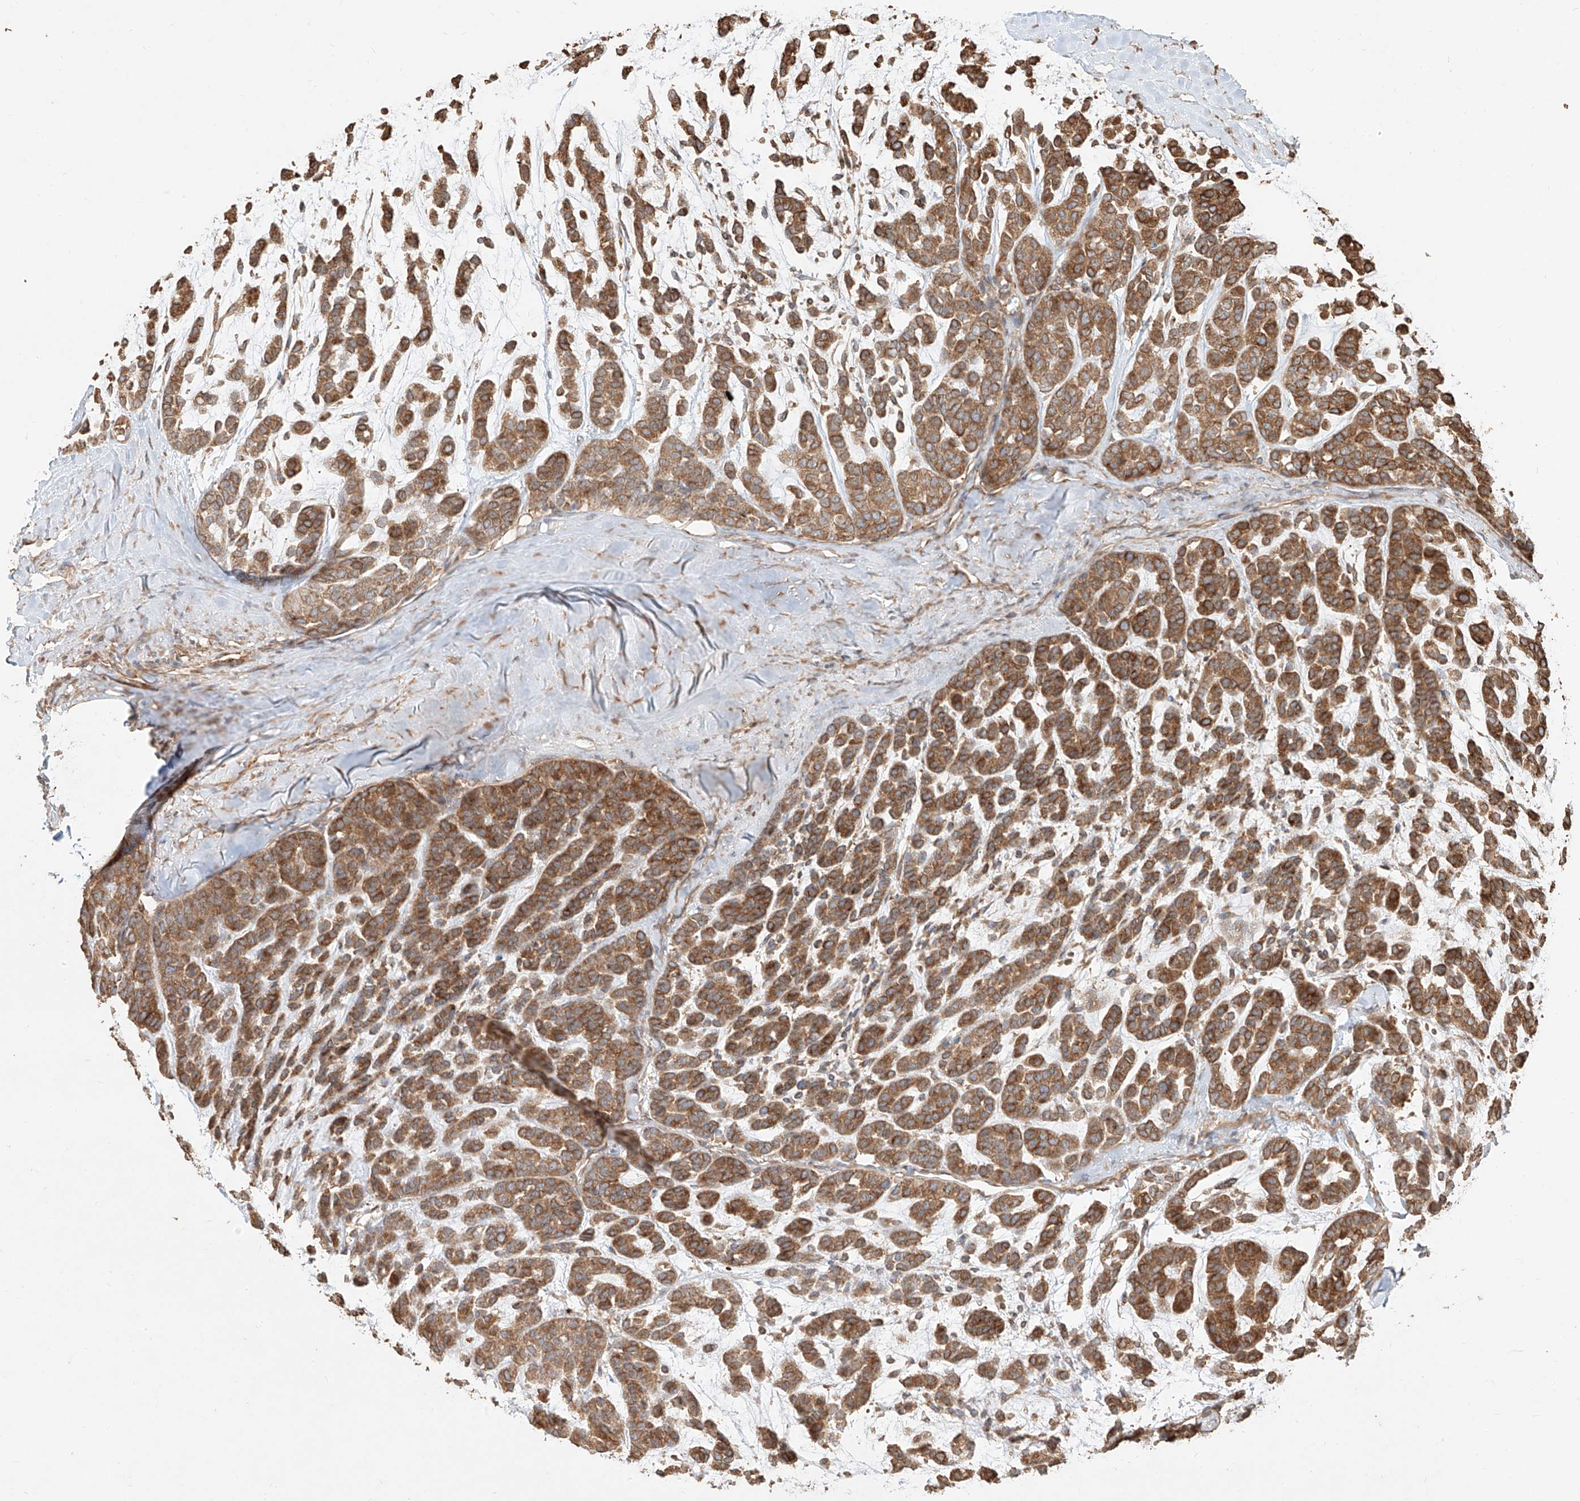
{"staining": {"intensity": "moderate", "quantity": ">75%", "location": "cytoplasmic/membranous"}, "tissue": "head and neck cancer", "cell_type": "Tumor cells", "image_type": "cancer", "snomed": [{"axis": "morphology", "description": "Adenocarcinoma, NOS"}, {"axis": "morphology", "description": "Adenoma, NOS"}, {"axis": "topography", "description": "Head-Neck"}], "caption": "Human head and neck cancer (adenocarcinoma) stained with a brown dye shows moderate cytoplasmic/membranous positive positivity in about >75% of tumor cells.", "gene": "EFNB1", "patient": {"sex": "female", "age": 55}}